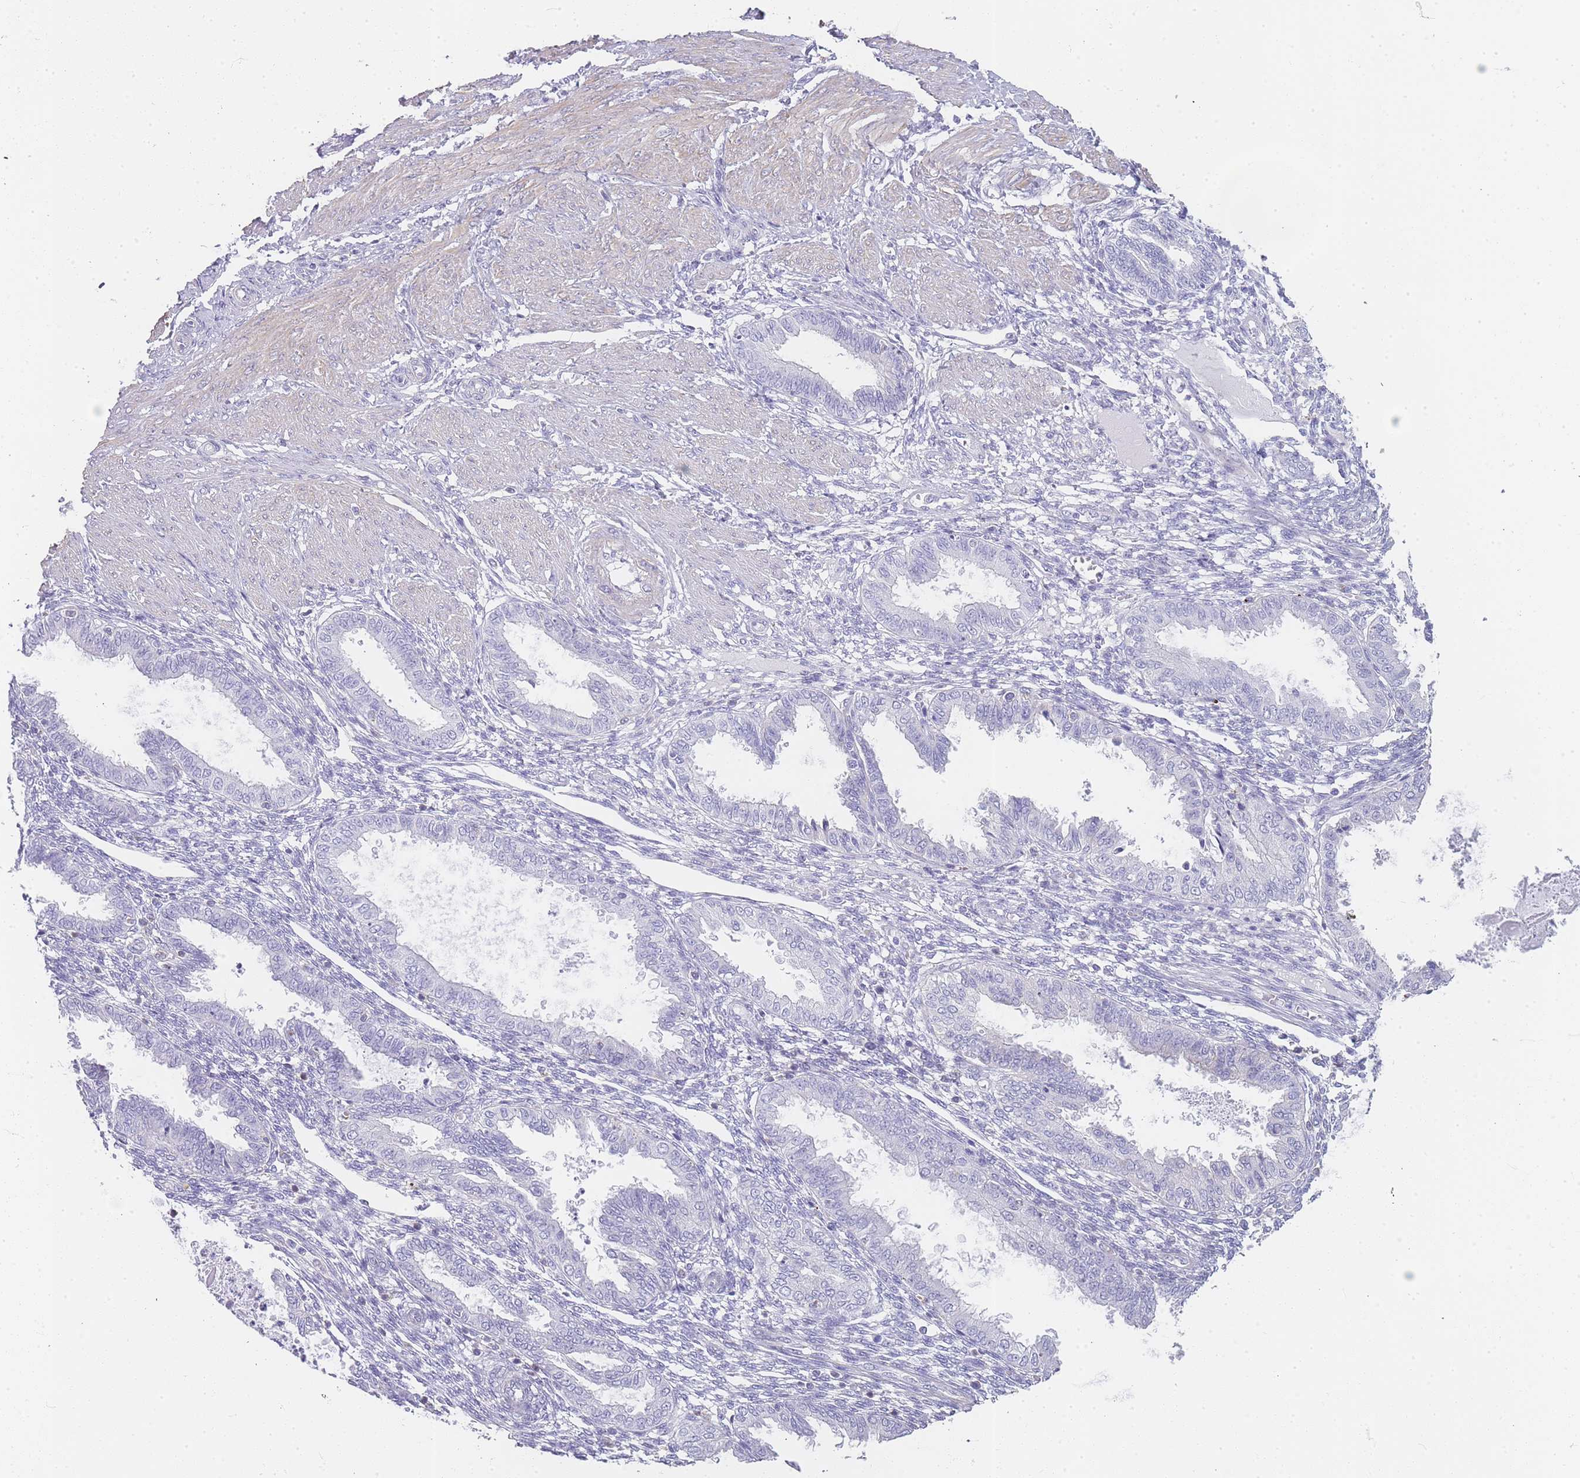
{"staining": {"intensity": "negative", "quantity": "none", "location": "none"}, "tissue": "endometrium", "cell_type": "Cells in endometrial stroma", "image_type": "normal", "snomed": [{"axis": "morphology", "description": "Normal tissue, NOS"}, {"axis": "topography", "description": "Endometrium"}], "caption": "Immunohistochemistry photomicrograph of unremarkable endometrium stained for a protein (brown), which displays no expression in cells in endometrial stroma.", "gene": "NOP14", "patient": {"sex": "female", "age": 33}}